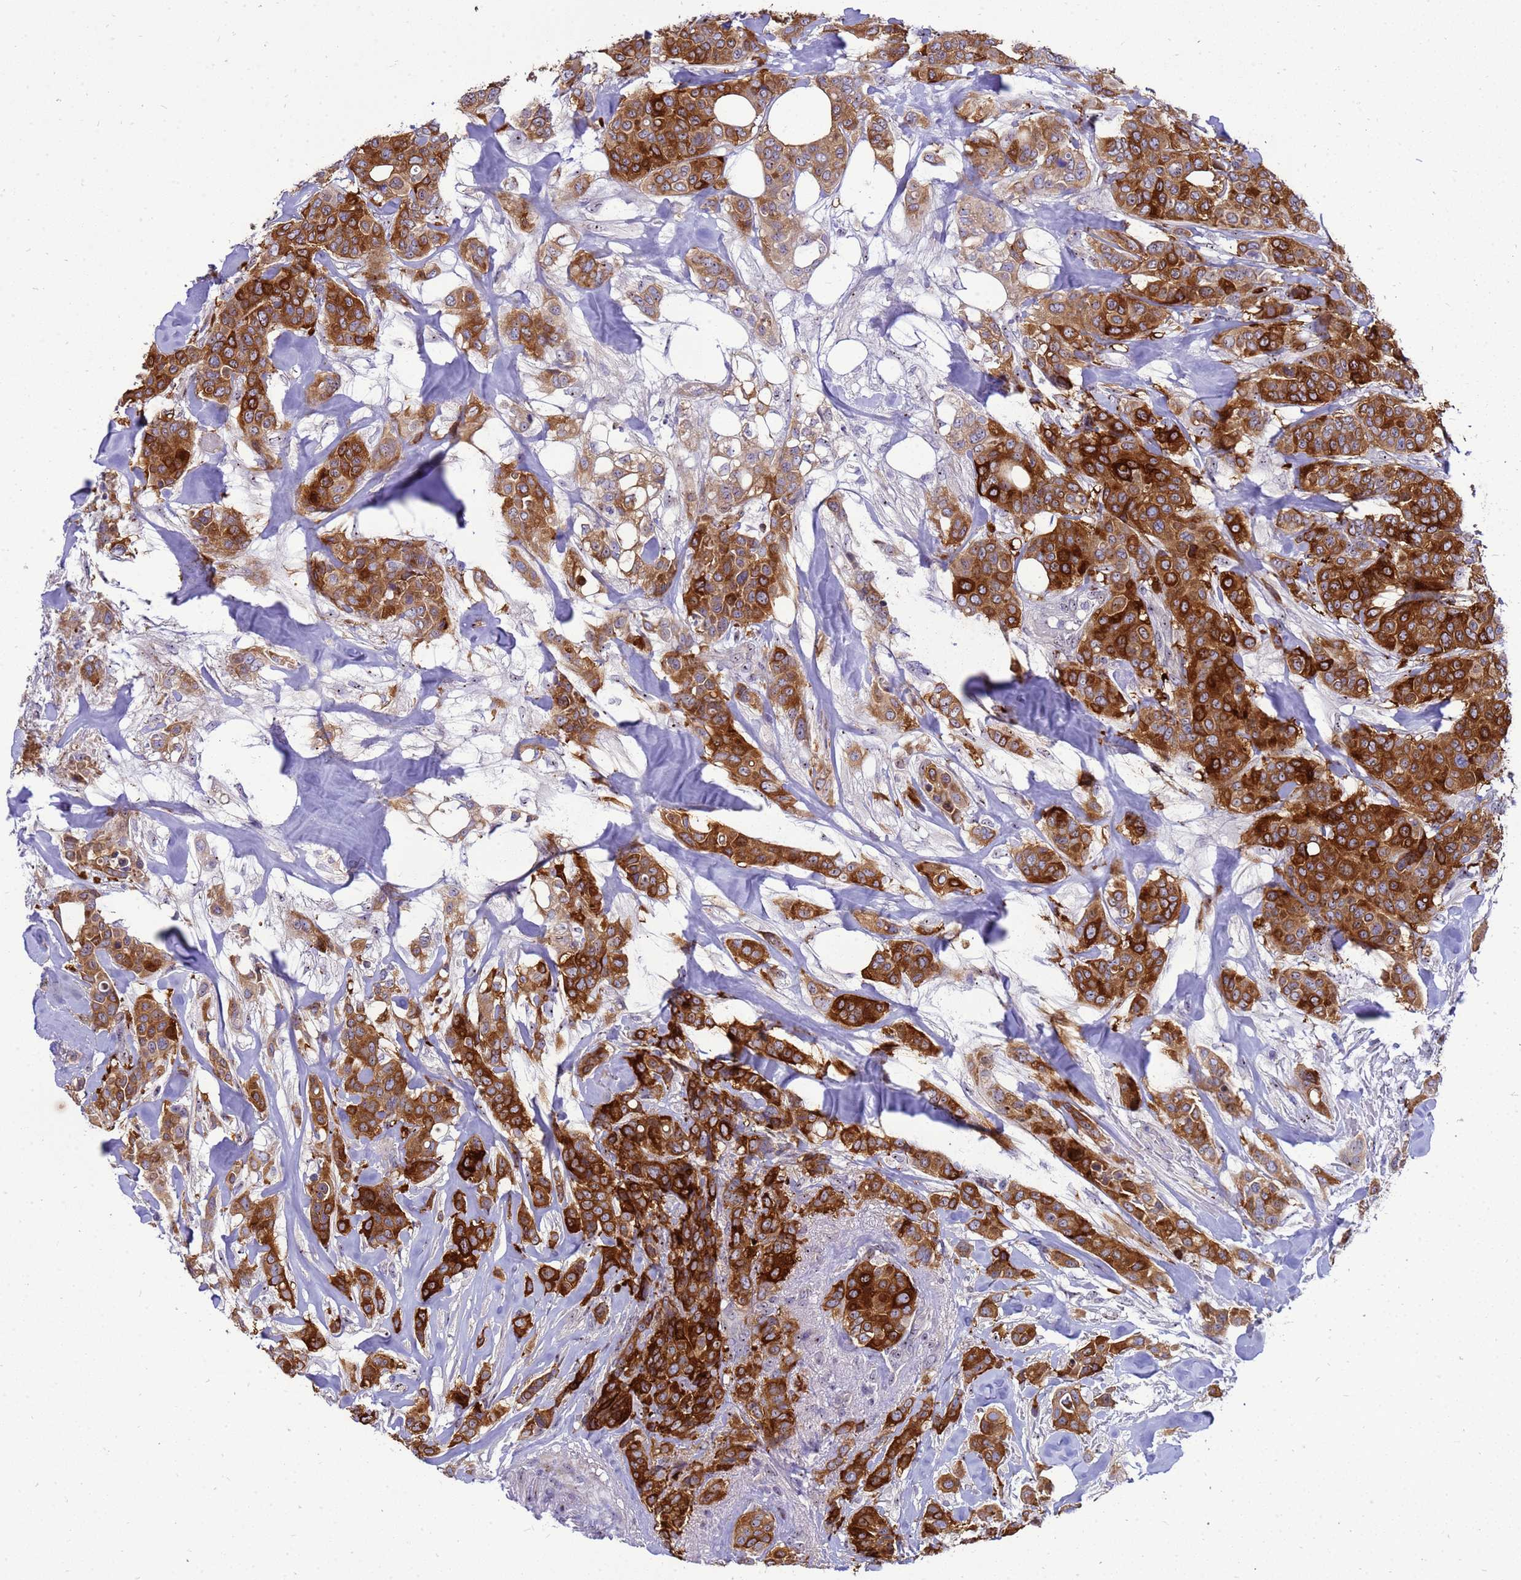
{"staining": {"intensity": "strong", "quantity": ">75%", "location": "cytoplasmic/membranous"}, "tissue": "breast cancer", "cell_type": "Tumor cells", "image_type": "cancer", "snomed": [{"axis": "morphology", "description": "Lobular carcinoma"}, {"axis": "topography", "description": "Breast"}], "caption": "Lobular carcinoma (breast) stained with a brown dye displays strong cytoplasmic/membranous positive staining in about >75% of tumor cells.", "gene": "RSPO1", "patient": {"sex": "female", "age": 51}}